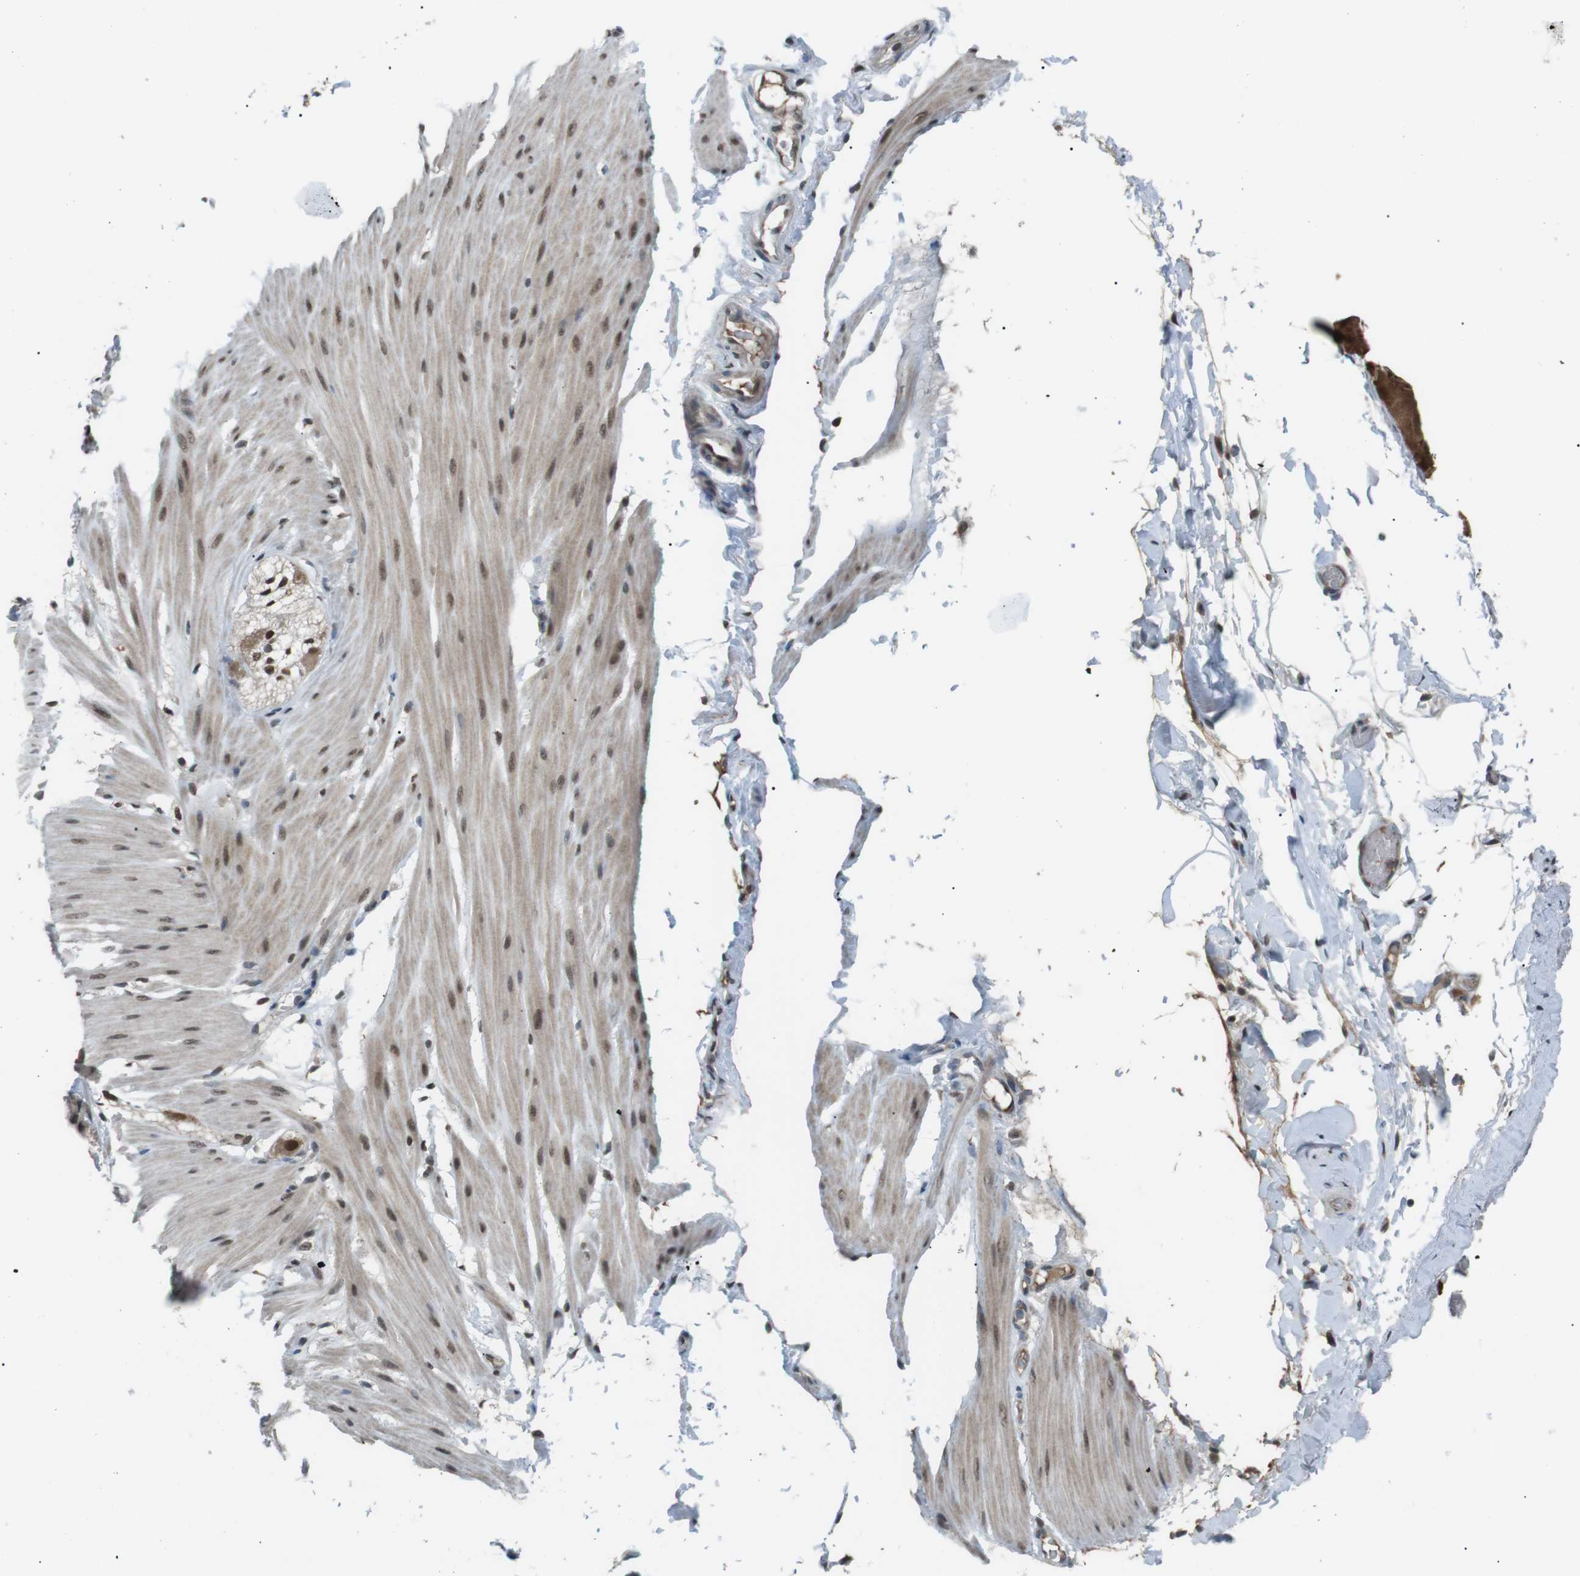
{"staining": {"intensity": "moderate", "quantity": "25%-75%", "location": "cytoplasmic/membranous,nuclear"}, "tissue": "smooth muscle", "cell_type": "Smooth muscle cells", "image_type": "normal", "snomed": [{"axis": "morphology", "description": "Normal tissue, NOS"}, {"axis": "topography", "description": "Smooth muscle"}, {"axis": "topography", "description": "Colon"}], "caption": "Smooth muscle stained with DAB immunohistochemistry (IHC) demonstrates medium levels of moderate cytoplasmic/membranous,nuclear expression in approximately 25%-75% of smooth muscle cells. (IHC, brightfield microscopy, high magnification).", "gene": "SRPK2", "patient": {"sex": "male", "age": 67}}